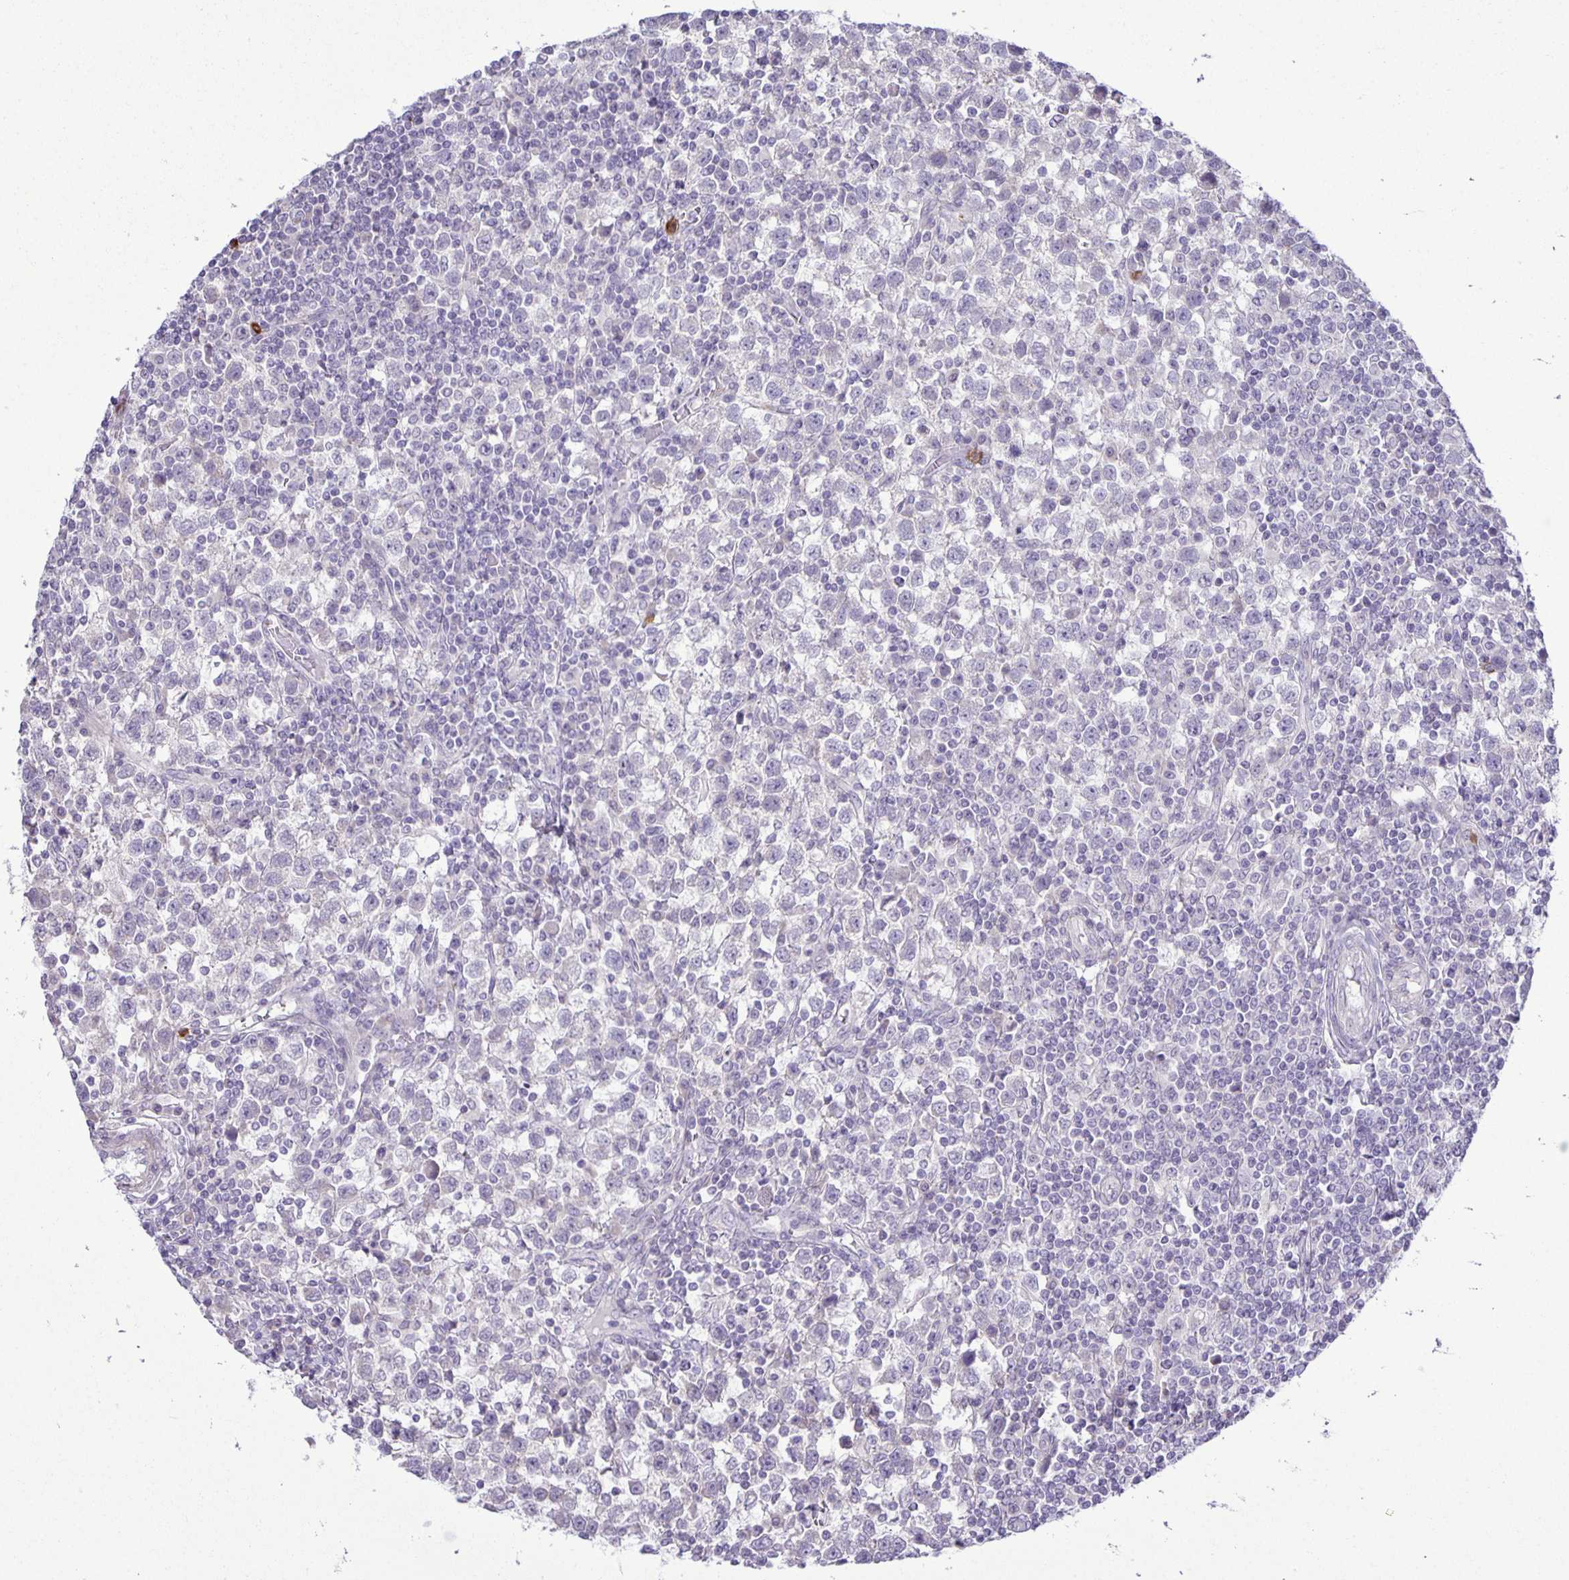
{"staining": {"intensity": "negative", "quantity": "none", "location": "none"}, "tissue": "testis cancer", "cell_type": "Tumor cells", "image_type": "cancer", "snomed": [{"axis": "morphology", "description": "Seminoma, NOS"}, {"axis": "topography", "description": "Testis"}], "caption": "Immunohistochemistry (IHC) image of seminoma (testis) stained for a protein (brown), which exhibits no expression in tumor cells.", "gene": "ADCK1", "patient": {"sex": "male", "age": 34}}